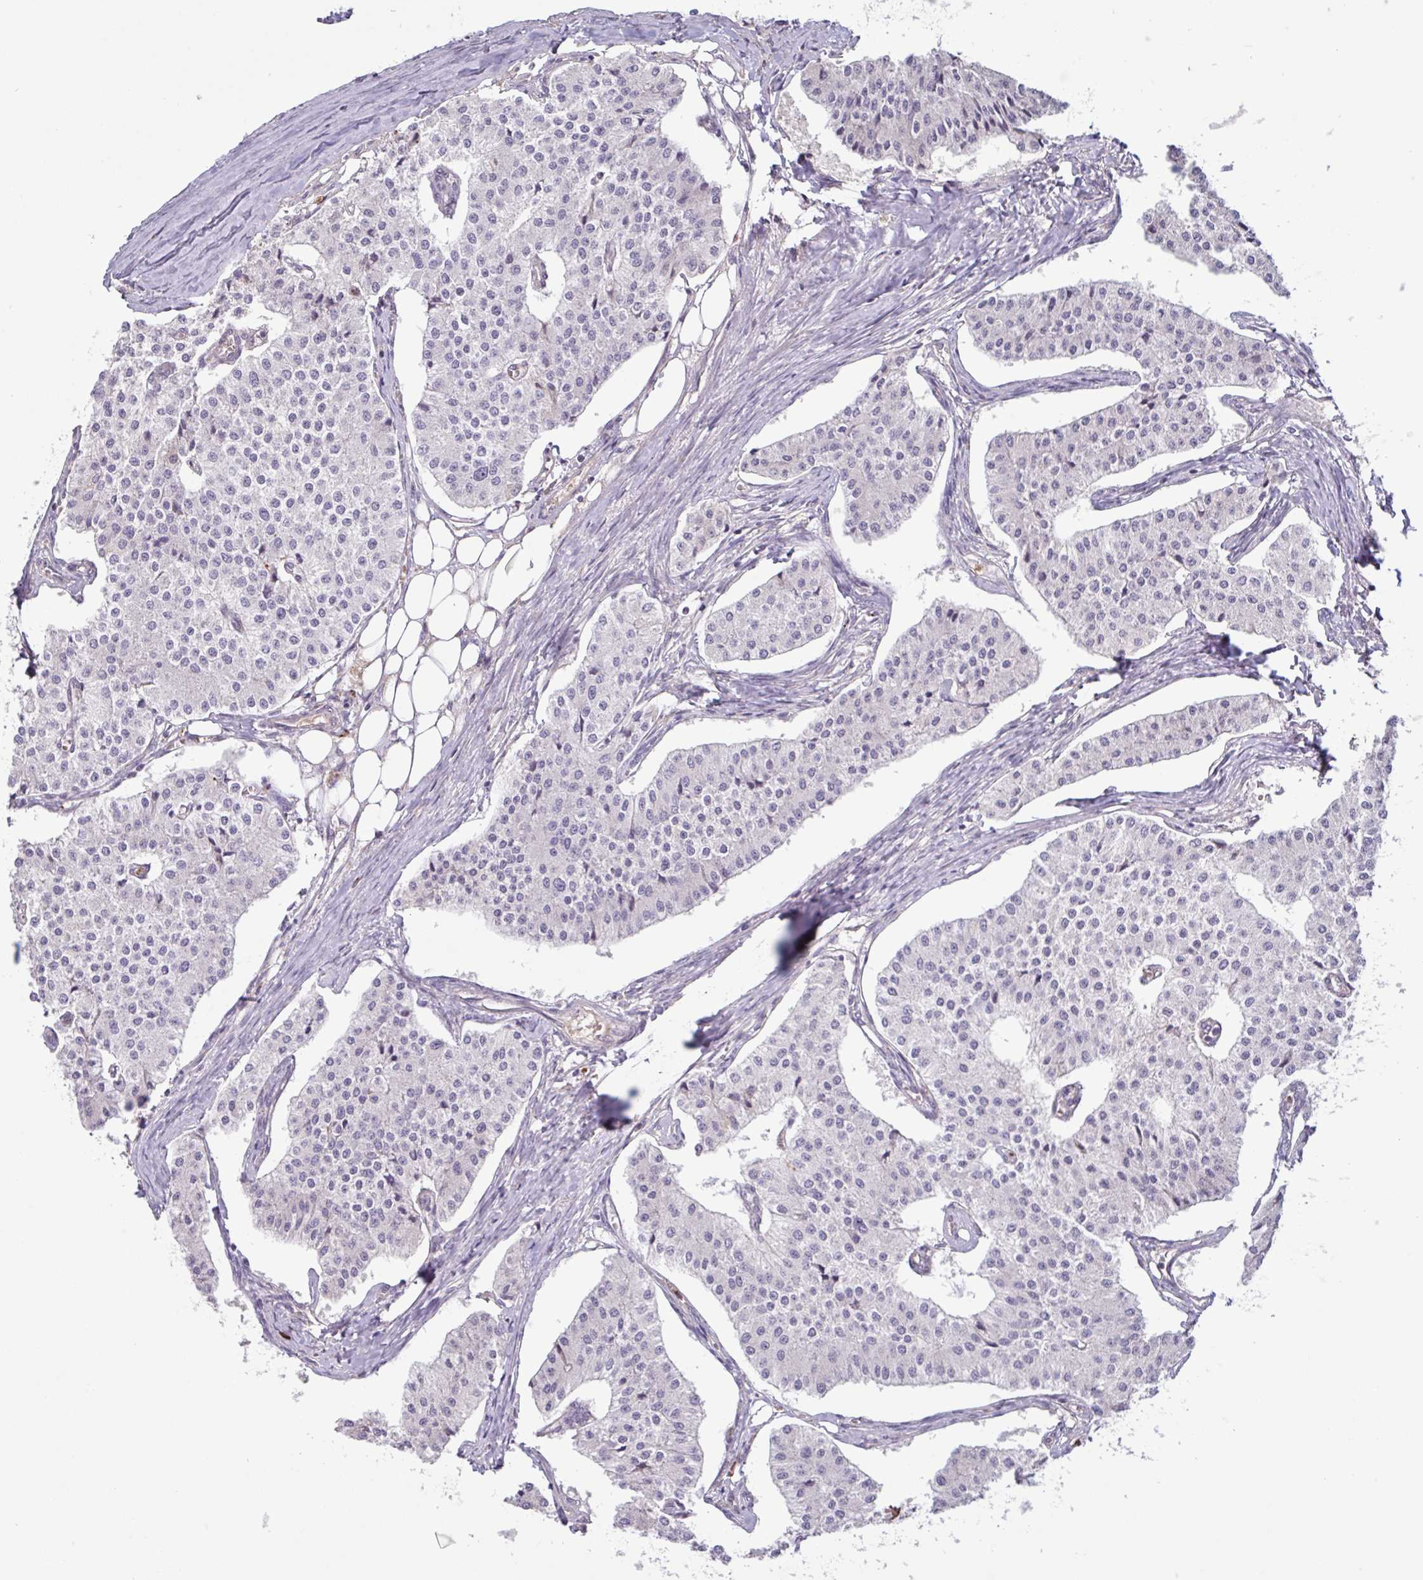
{"staining": {"intensity": "negative", "quantity": "none", "location": "none"}, "tissue": "carcinoid", "cell_type": "Tumor cells", "image_type": "cancer", "snomed": [{"axis": "morphology", "description": "Carcinoid, malignant, NOS"}, {"axis": "topography", "description": "Colon"}], "caption": "DAB immunohistochemical staining of malignant carcinoid exhibits no significant positivity in tumor cells. (DAB IHC with hematoxylin counter stain).", "gene": "TAF1D", "patient": {"sex": "female", "age": 52}}